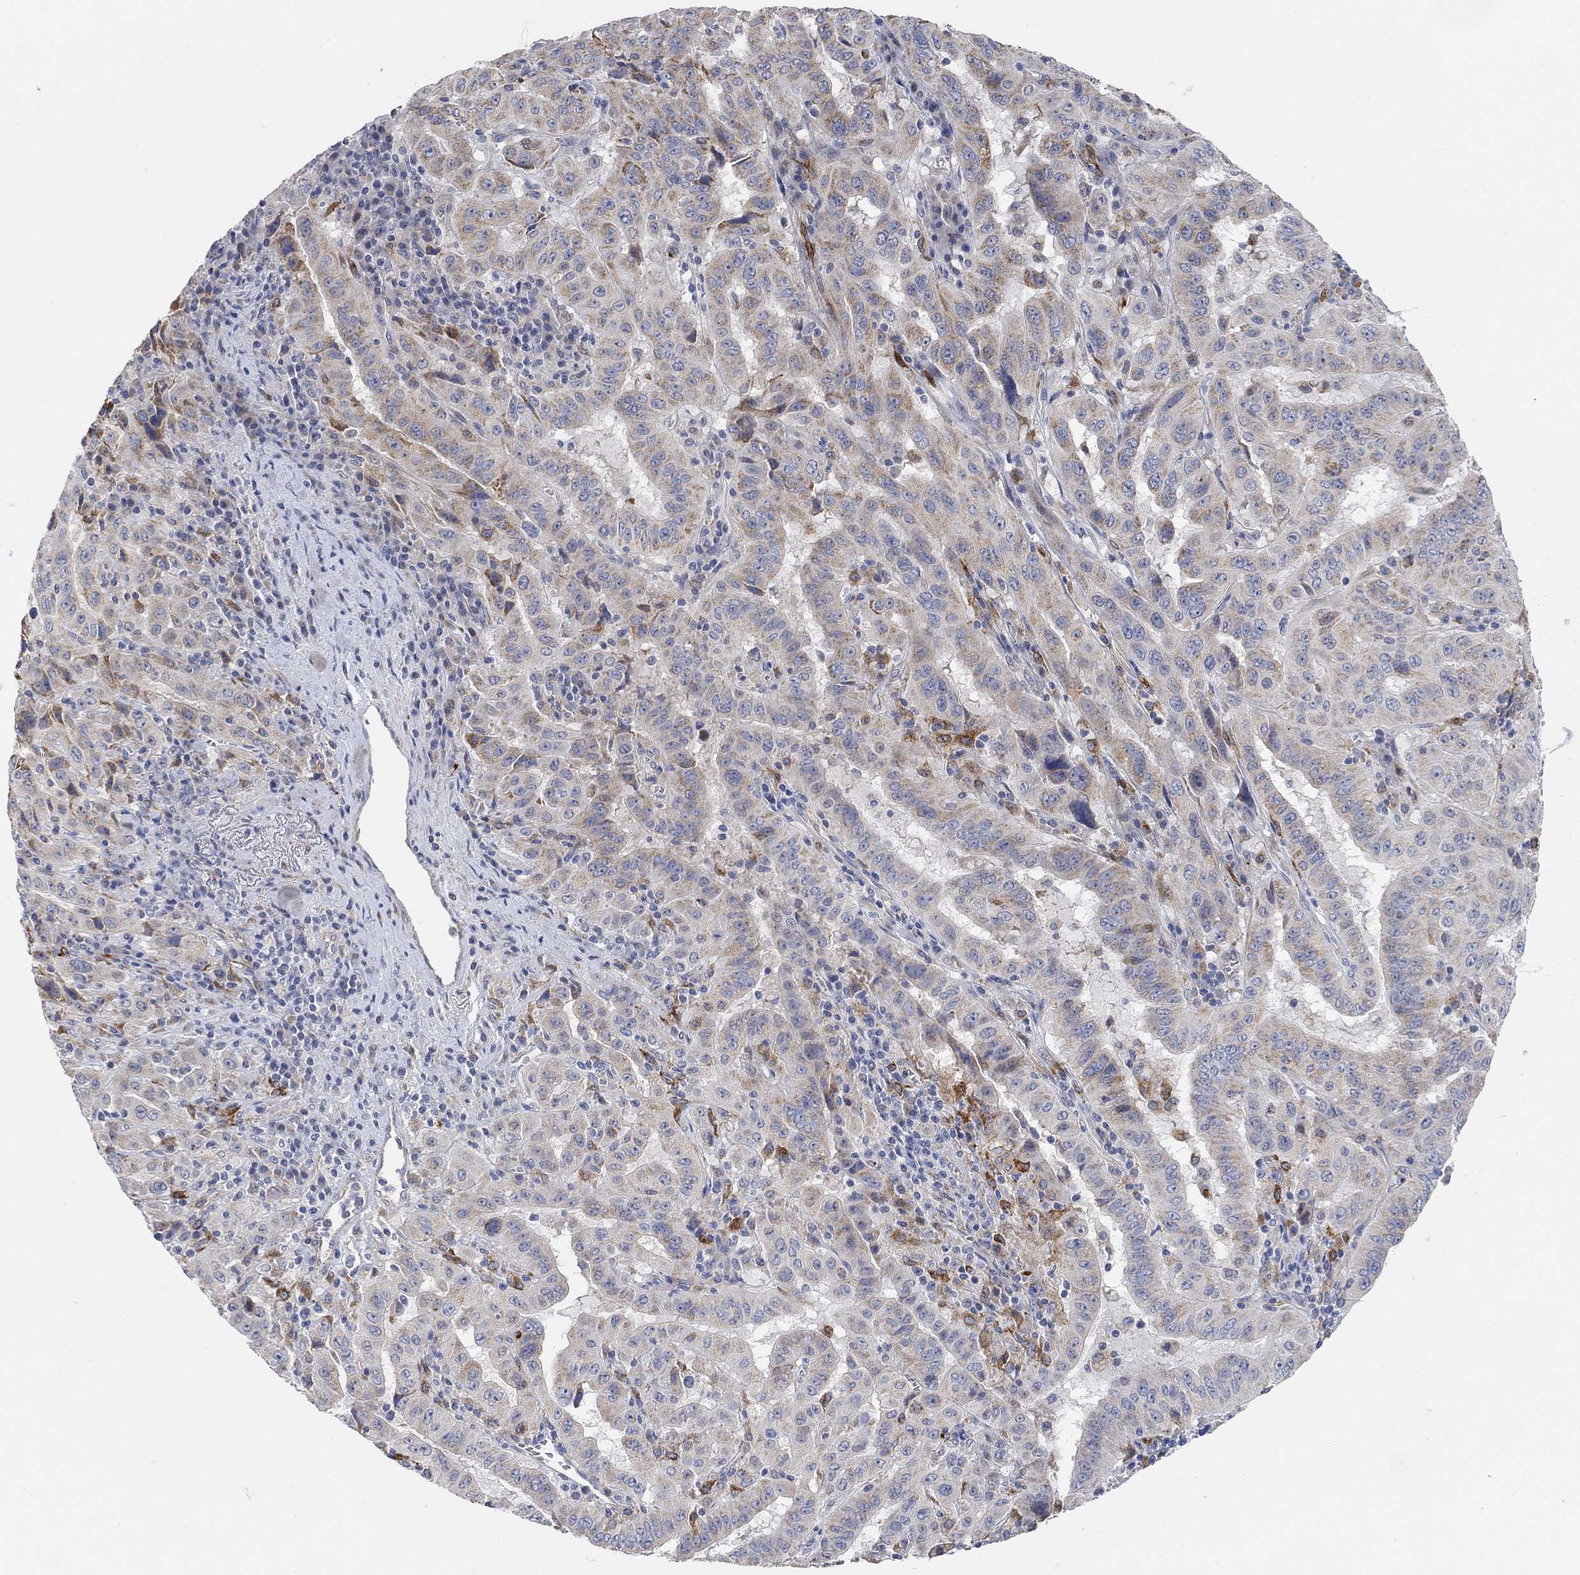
{"staining": {"intensity": "moderate", "quantity": "25%-75%", "location": "cytoplasmic/membranous"}, "tissue": "pancreatic cancer", "cell_type": "Tumor cells", "image_type": "cancer", "snomed": [{"axis": "morphology", "description": "Adenocarcinoma, NOS"}, {"axis": "topography", "description": "Pancreas"}], "caption": "Pancreatic adenocarcinoma stained with a protein marker displays moderate staining in tumor cells.", "gene": "HCRTR1", "patient": {"sex": "male", "age": 63}}